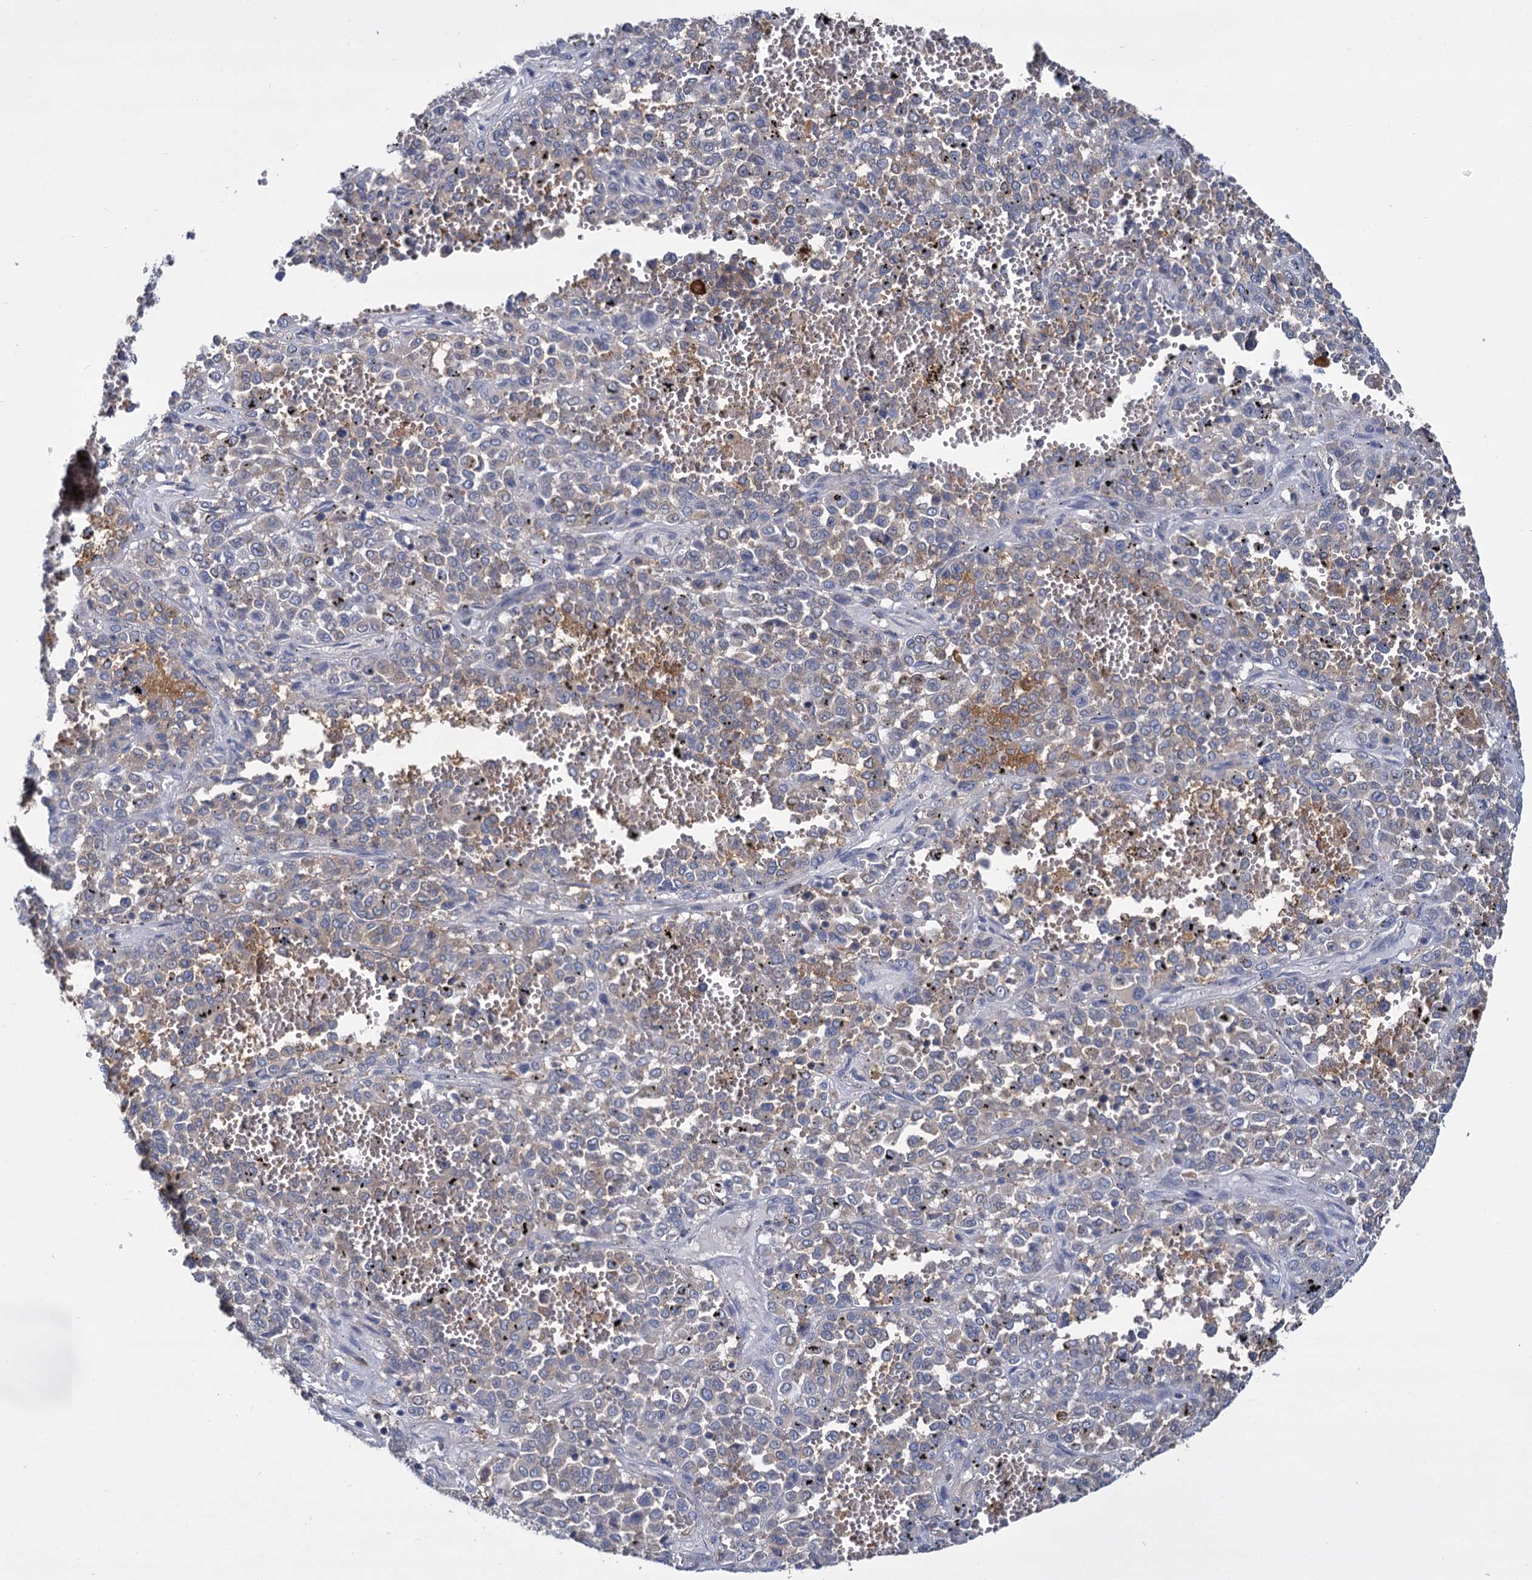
{"staining": {"intensity": "negative", "quantity": "none", "location": "none"}, "tissue": "melanoma", "cell_type": "Tumor cells", "image_type": "cancer", "snomed": [{"axis": "morphology", "description": "Malignant melanoma, Metastatic site"}, {"axis": "topography", "description": "Pancreas"}], "caption": "Tumor cells show no significant protein positivity in malignant melanoma (metastatic site).", "gene": "GCLC", "patient": {"sex": "female", "age": 30}}